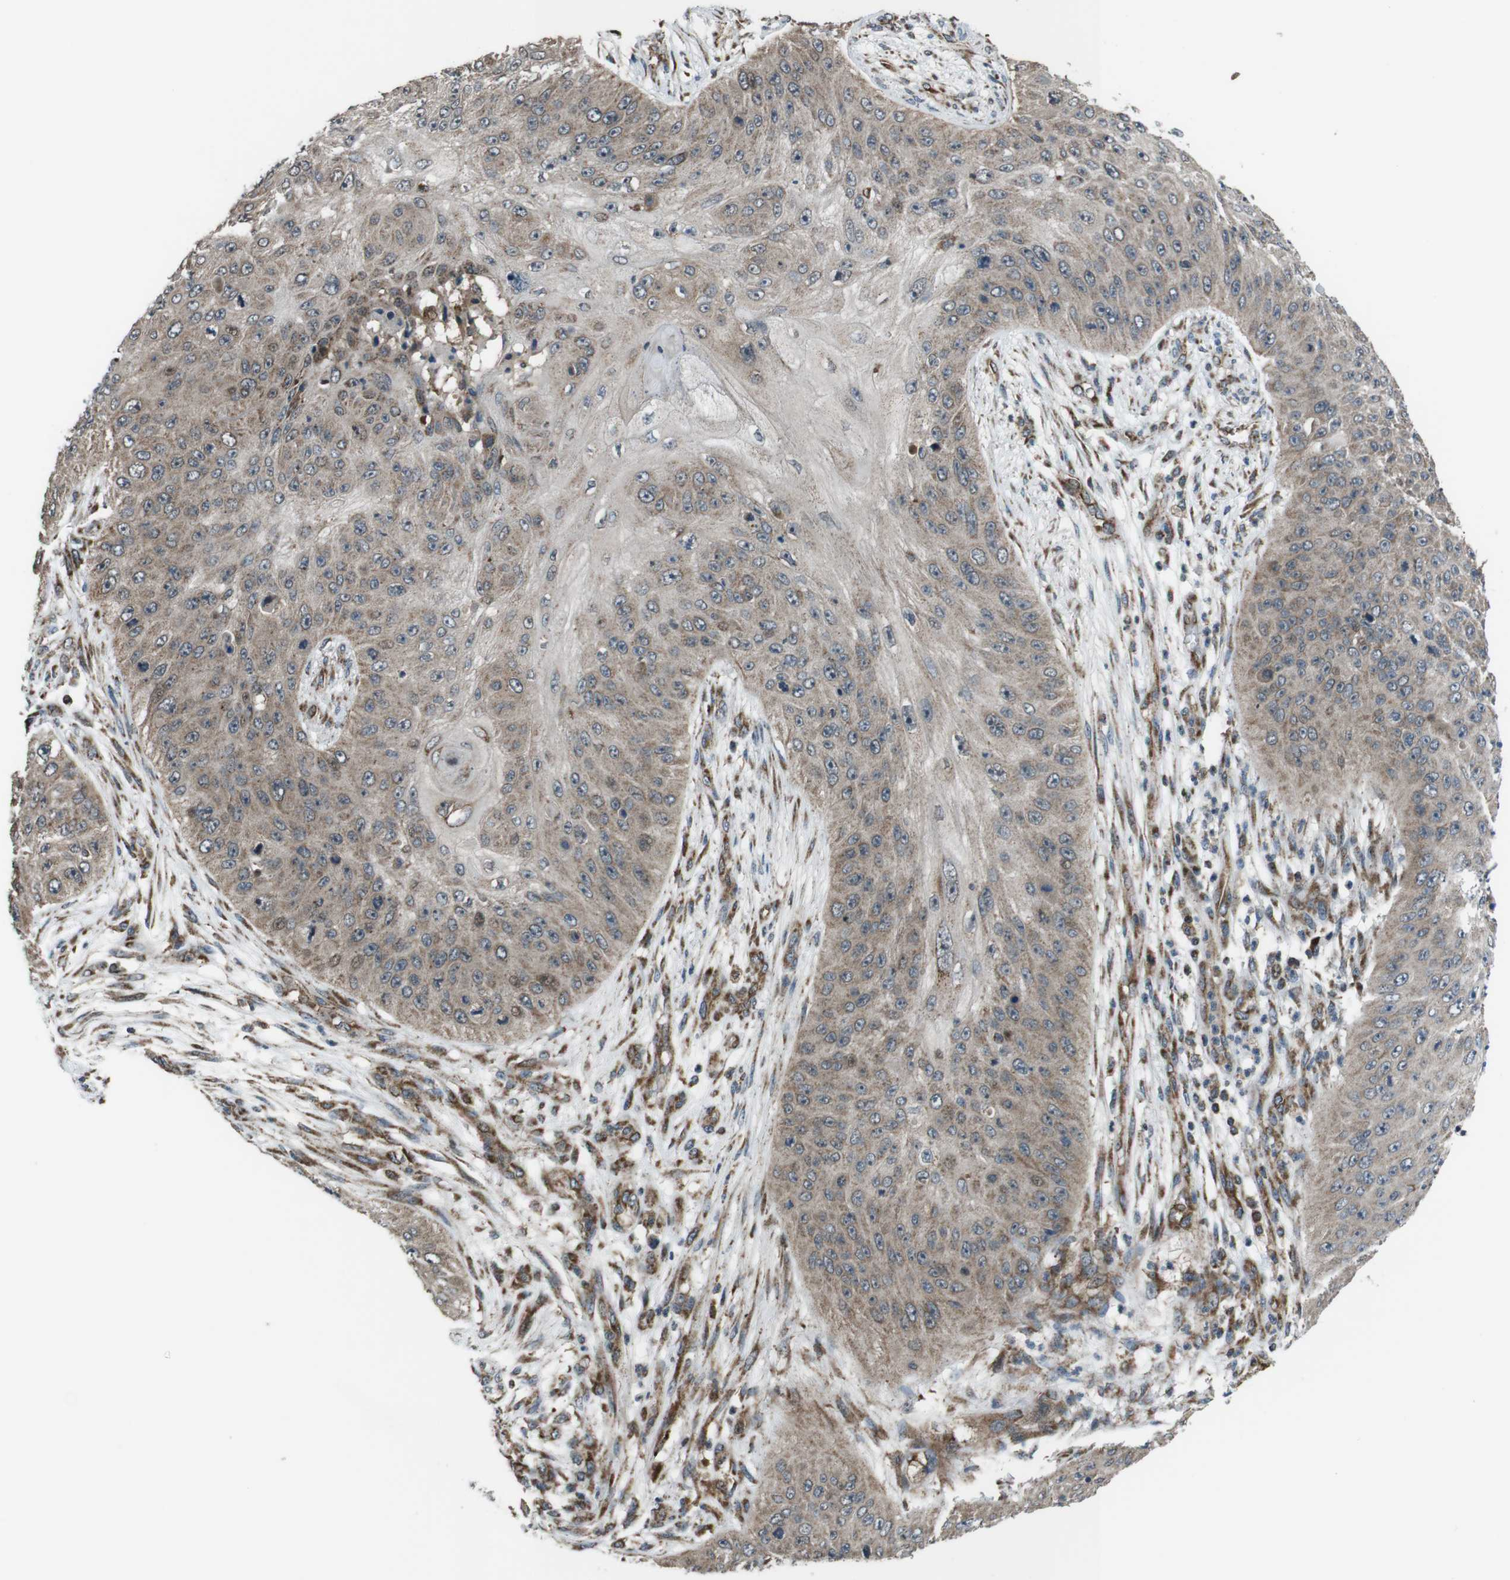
{"staining": {"intensity": "moderate", "quantity": ">75%", "location": "cytoplasmic/membranous"}, "tissue": "skin cancer", "cell_type": "Tumor cells", "image_type": "cancer", "snomed": [{"axis": "morphology", "description": "Squamous cell carcinoma, NOS"}, {"axis": "topography", "description": "Skin"}], "caption": "Protein expression analysis of squamous cell carcinoma (skin) exhibits moderate cytoplasmic/membranous expression in about >75% of tumor cells. The protein of interest is shown in brown color, while the nuclei are stained blue.", "gene": "GIMAP8", "patient": {"sex": "female", "age": 80}}